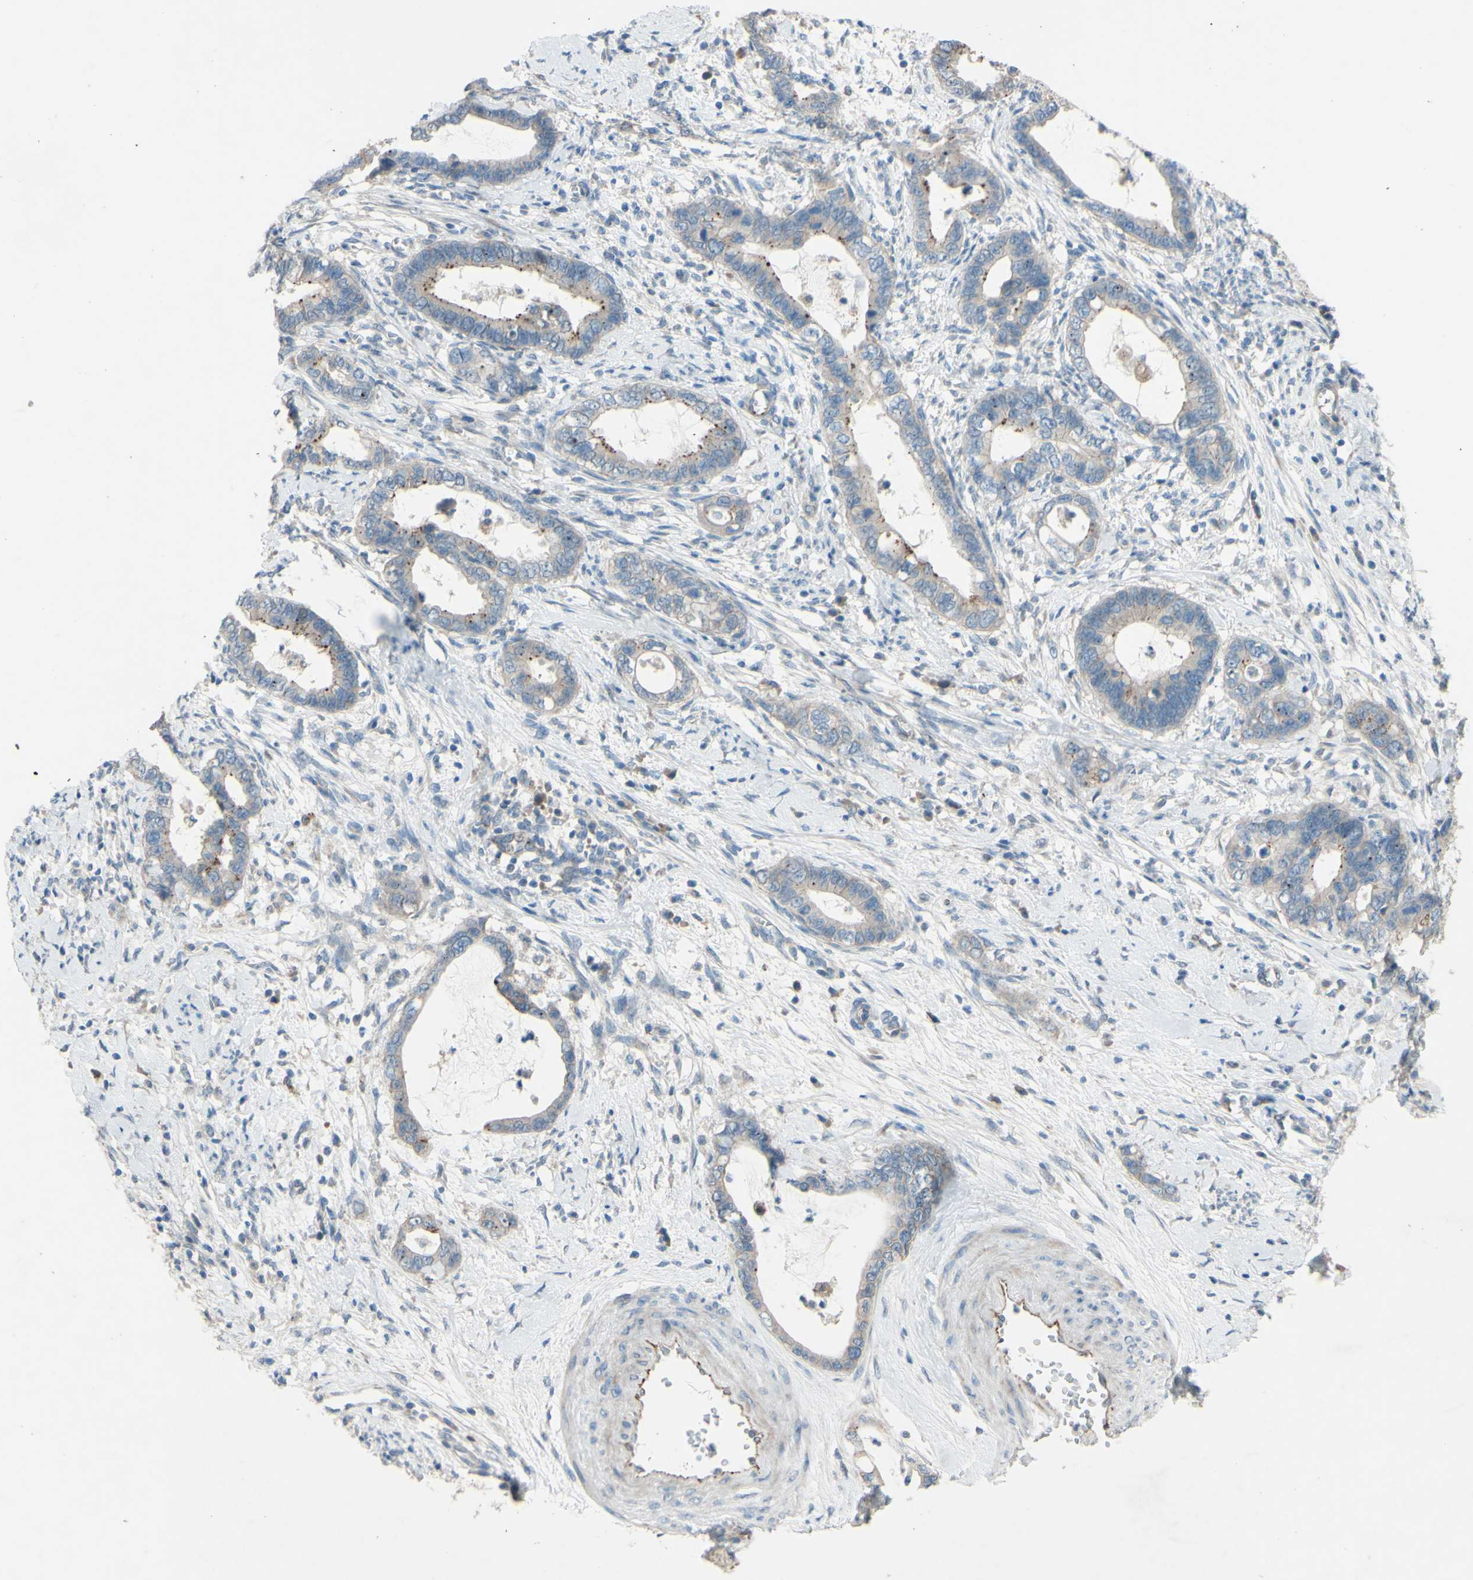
{"staining": {"intensity": "weak", "quantity": "25%-75%", "location": "cytoplasmic/membranous"}, "tissue": "cervical cancer", "cell_type": "Tumor cells", "image_type": "cancer", "snomed": [{"axis": "morphology", "description": "Adenocarcinoma, NOS"}, {"axis": "topography", "description": "Cervix"}], "caption": "High-magnification brightfield microscopy of cervical adenocarcinoma stained with DAB (brown) and counterstained with hematoxylin (blue). tumor cells exhibit weak cytoplasmic/membranous expression is seen in approximately25%-75% of cells.", "gene": "CDCP1", "patient": {"sex": "female", "age": 44}}